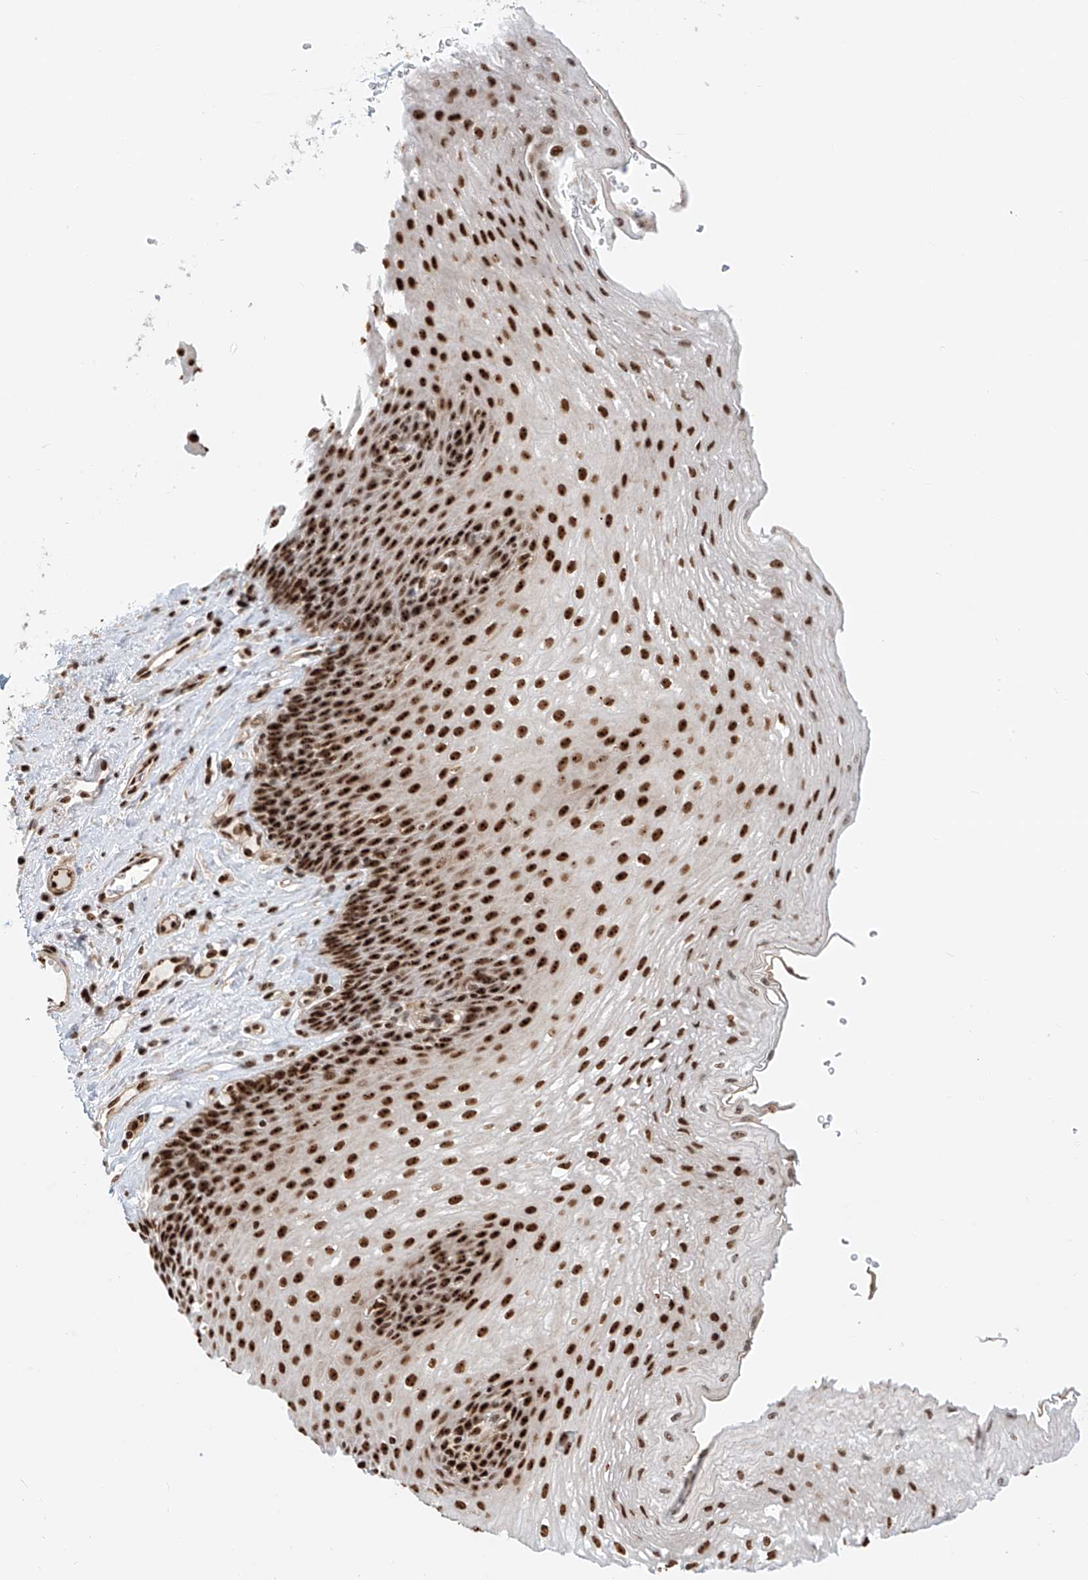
{"staining": {"intensity": "strong", "quantity": ">75%", "location": "nuclear"}, "tissue": "esophagus", "cell_type": "Squamous epithelial cells", "image_type": "normal", "snomed": [{"axis": "morphology", "description": "Normal tissue, NOS"}, {"axis": "topography", "description": "Esophagus"}], "caption": "A high-resolution image shows immunohistochemistry (IHC) staining of unremarkable esophagus, which reveals strong nuclear expression in approximately >75% of squamous epithelial cells.", "gene": "PRUNE2", "patient": {"sex": "female", "age": 66}}